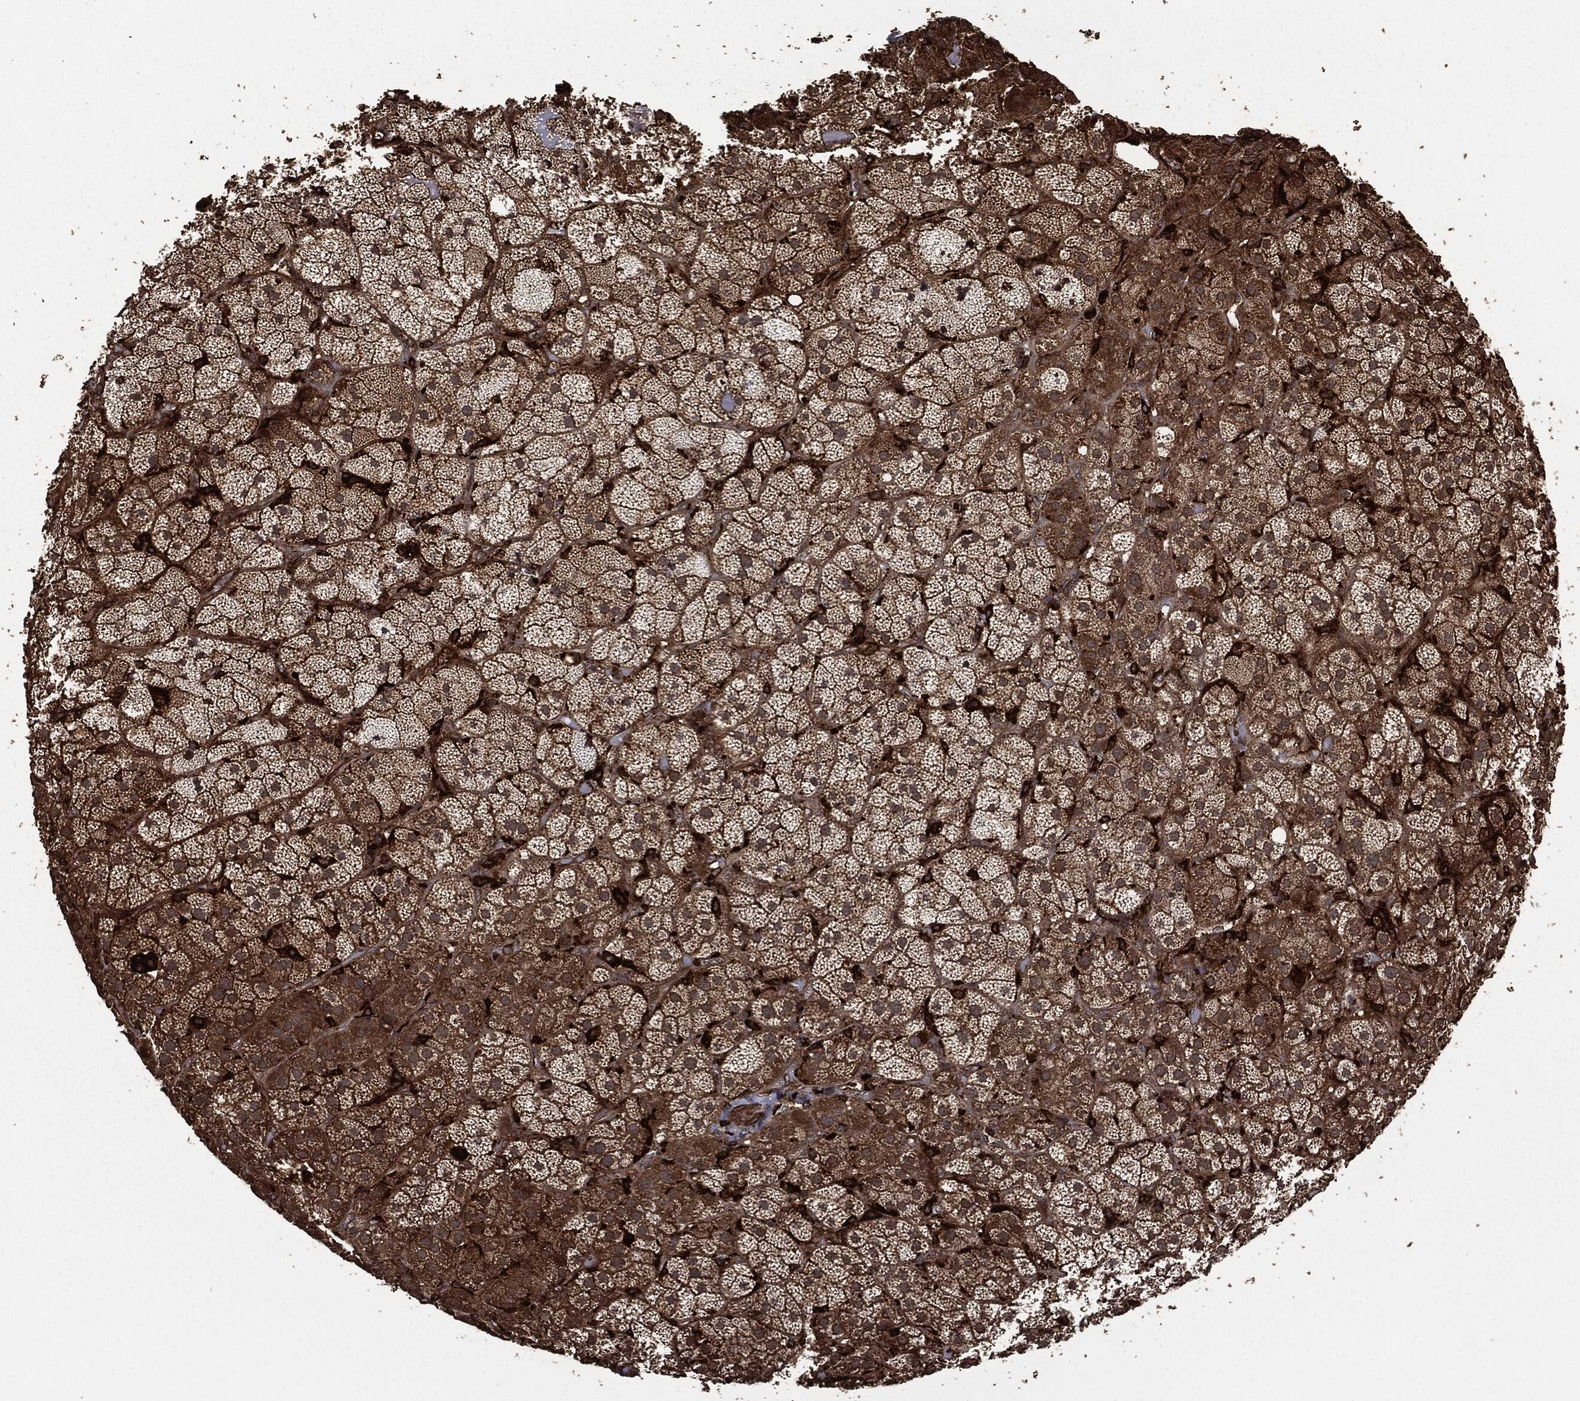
{"staining": {"intensity": "strong", "quantity": ">75%", "location": "cytoplasmic/membranous"}, "tissue": "adrenal gland", "cell_type": "Glandular cells", "image_type": "normal", "snomed": [{"axis": "morphology", "description": "Normal tissue, NOS"}, {"axis": "topography", "description": "Adrenal gland"}], "caption": "Normal adrenal gland shows strong cytoplasmic/membranous staining in about >75% of glandular cells, visualized by immunohistochemistry.", "gene": "CRABP2", "patient": {"sex": "male", "age": 57}}